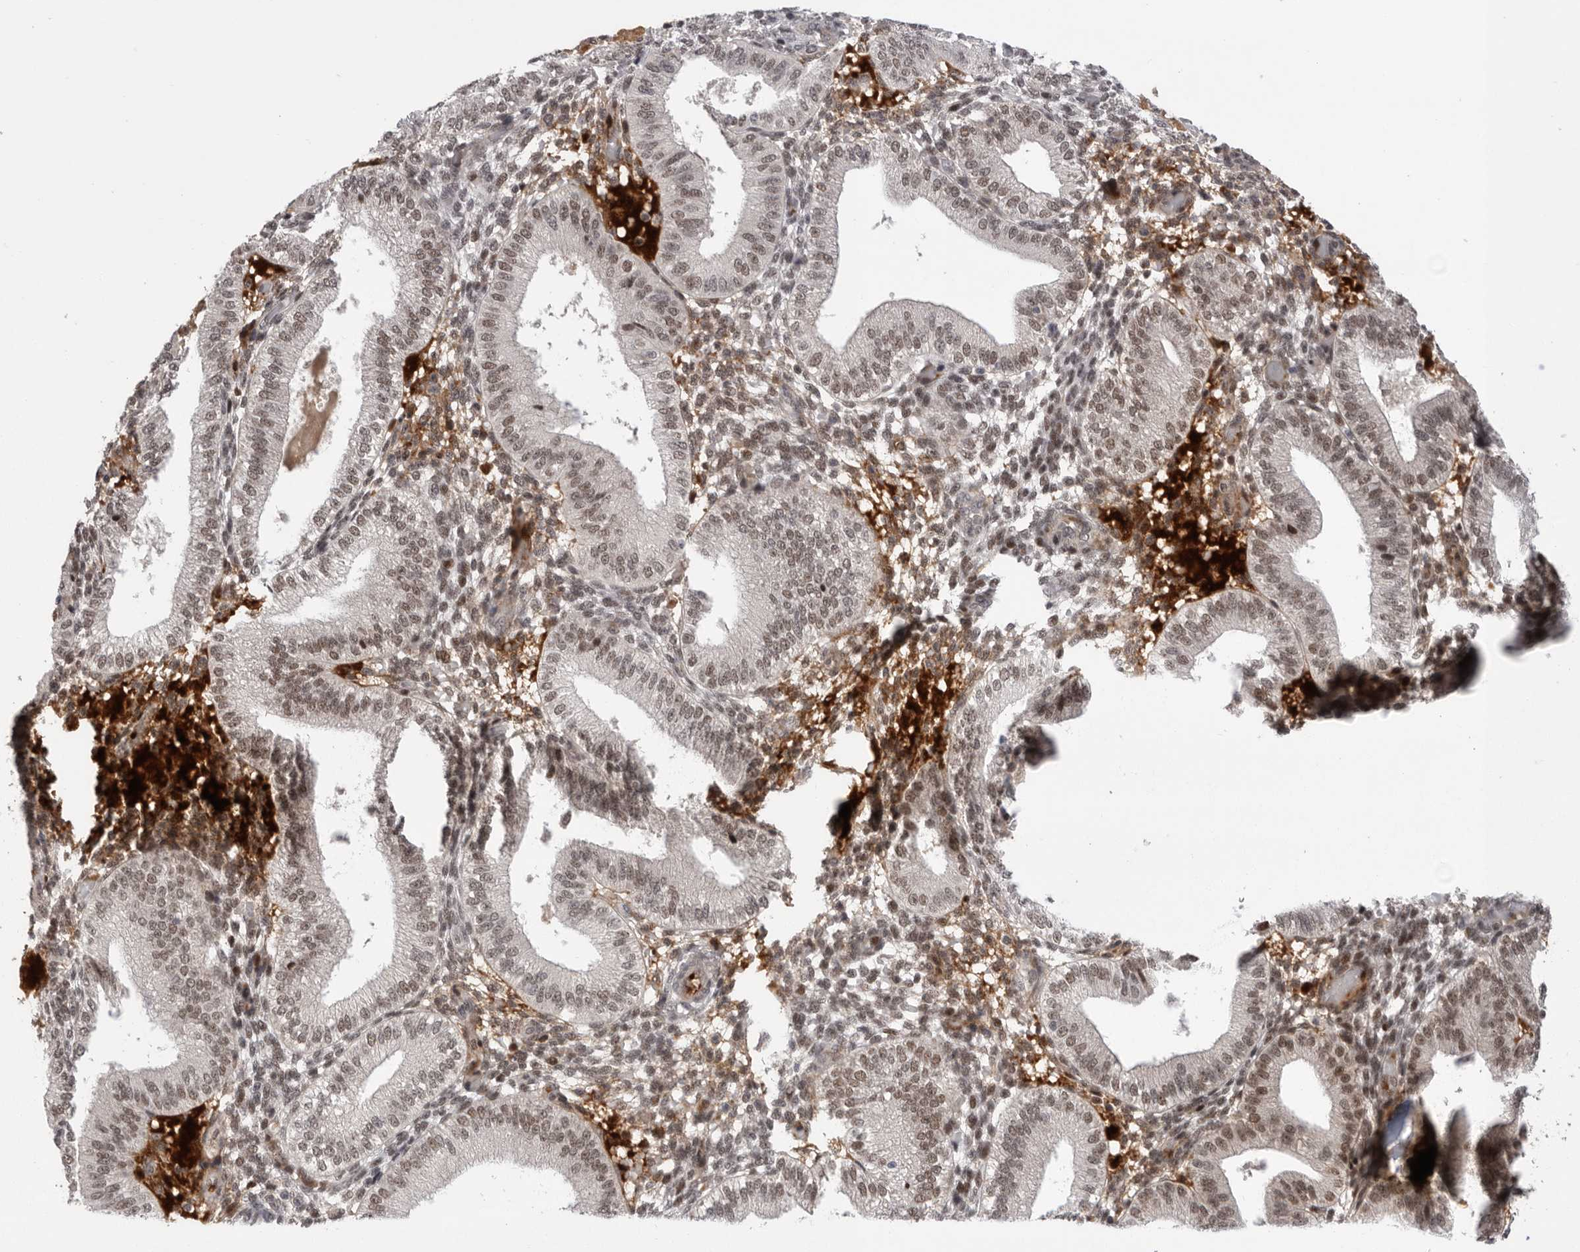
{"staining": {"intensity": "weak", "quantity": "25%-75%", "location": "nuclear"}, "tissue": "endometrium", "cell_type": "Cells in endometrial stroma", "image_type": "normal", "snomed": [{"axis": "morphology", "description": "Normal tissue, NOS"}, {"axis": "topography", "description": "Endometrium"}], "caption": "The photomicrograph exhibits staining of unremarkable endometrium, revealing weak nuclear protein staining (brown color) within cells in endometrial stroma.", "gene": "POU5F1", "patient": {"sex": "female", "age": 39}}